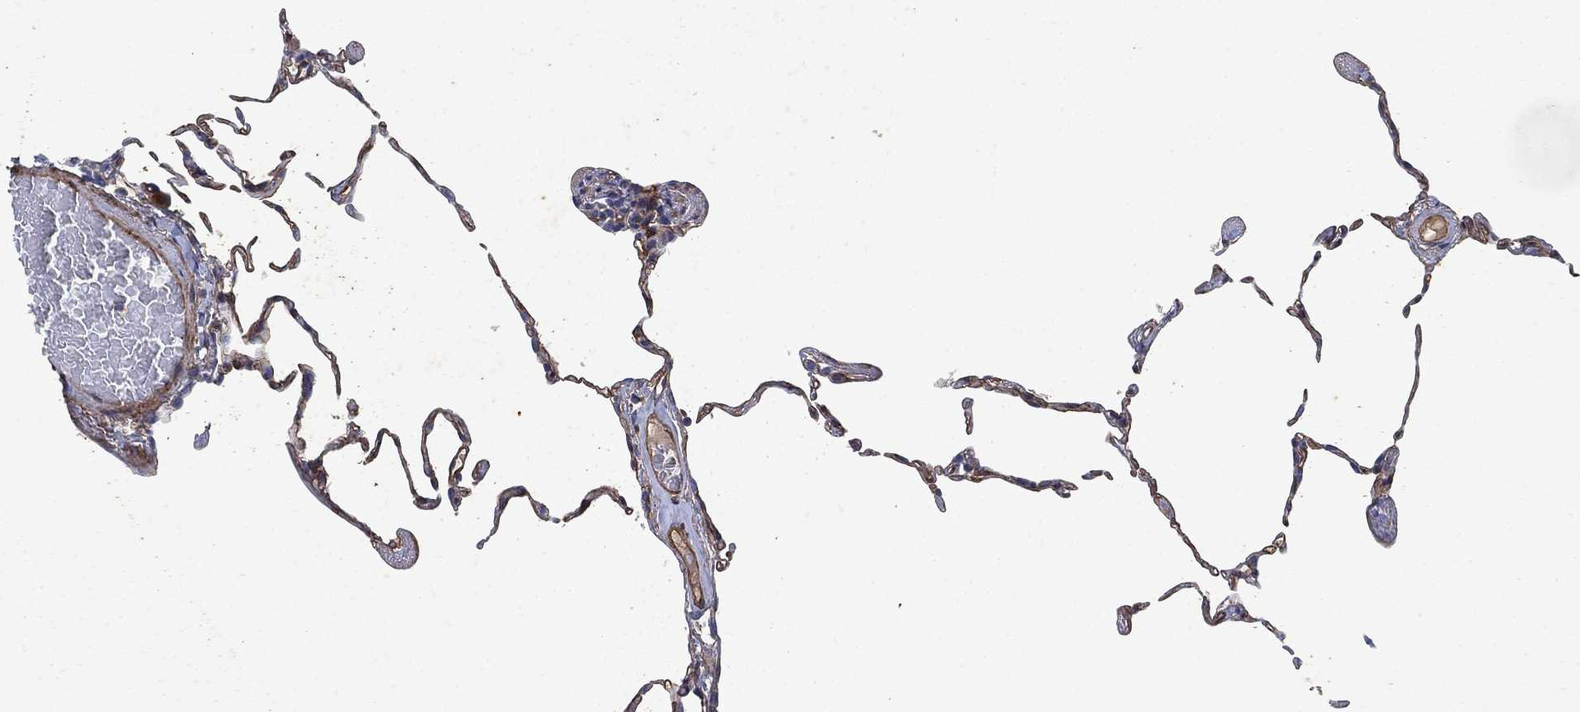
{"staining": {"intensity": "negative", "quantity": "none", "location": "none"}, "tissue": "lung", "cell_type": "Alveolar cells", "image_type": "normal", "snomed": [{"axis": "morphology", "description": "Normal tissue, NOS"}, {"axis": "topography", "description": "Lung"}], "caption": "Photomicrograph shows no protein staining in alveolar cells of normal lung. The staining is performed using DAB brown chromogen with nuclei counter-stained in using hematoxylin.", "gene": "COL4A2", "patient": {"sex": "female", "age": 57}}